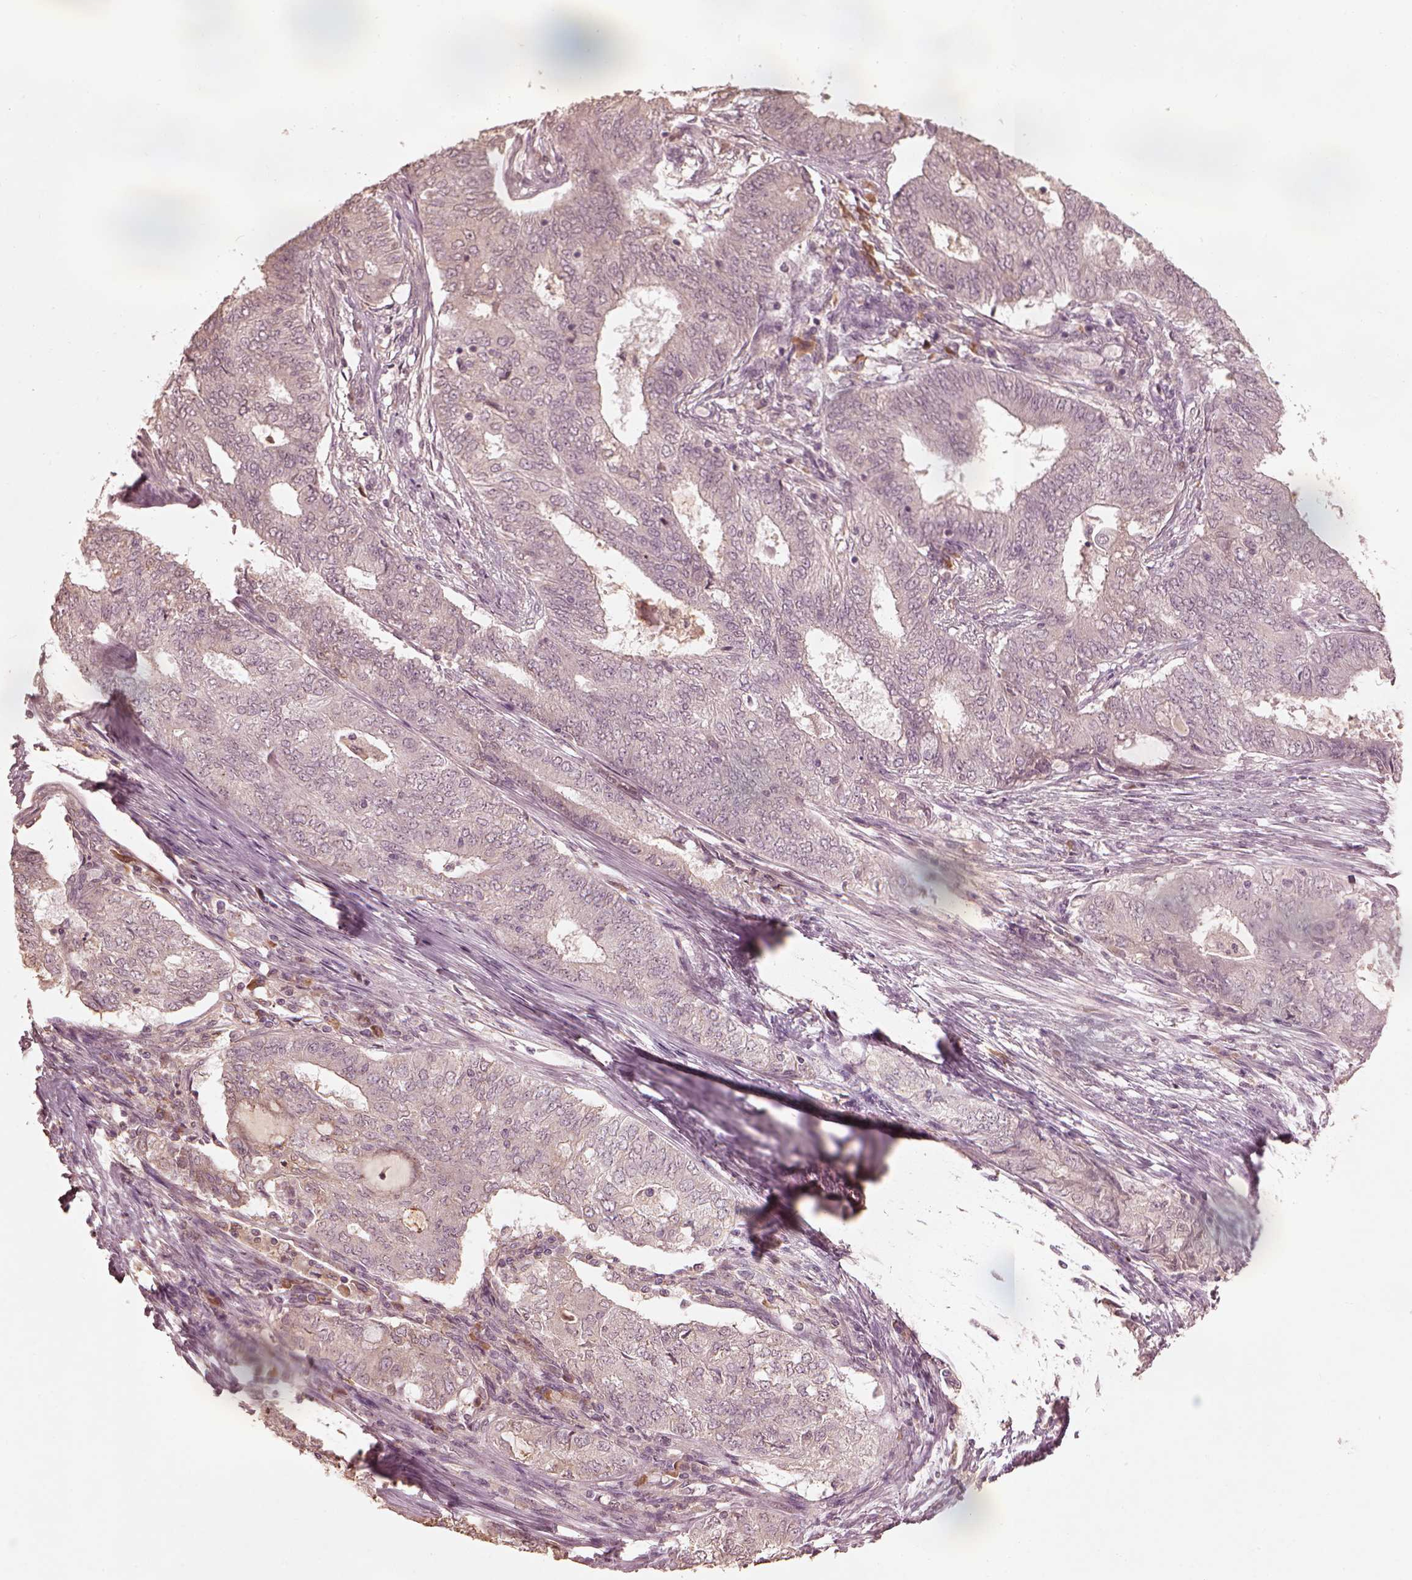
{"staining": {"intensity": "negative", "quantity": "none", "location": "none"}, "tissue": "endometrial cancer", "cell_type": "Tumor cells", "image_type": "cancer", "snomed": [{"axis": "morphology", "description": "Adenocarcinoma, NOS"}, {"axis": "topography", "description": "Endometrium"}], "caption": "Adenocarcinoma (endometrial) was stained to show a protein in brown. There is no significant positivity in tumor cells.", "gene": "CALR3", "patient": {"sex": "female", "age": 62}}